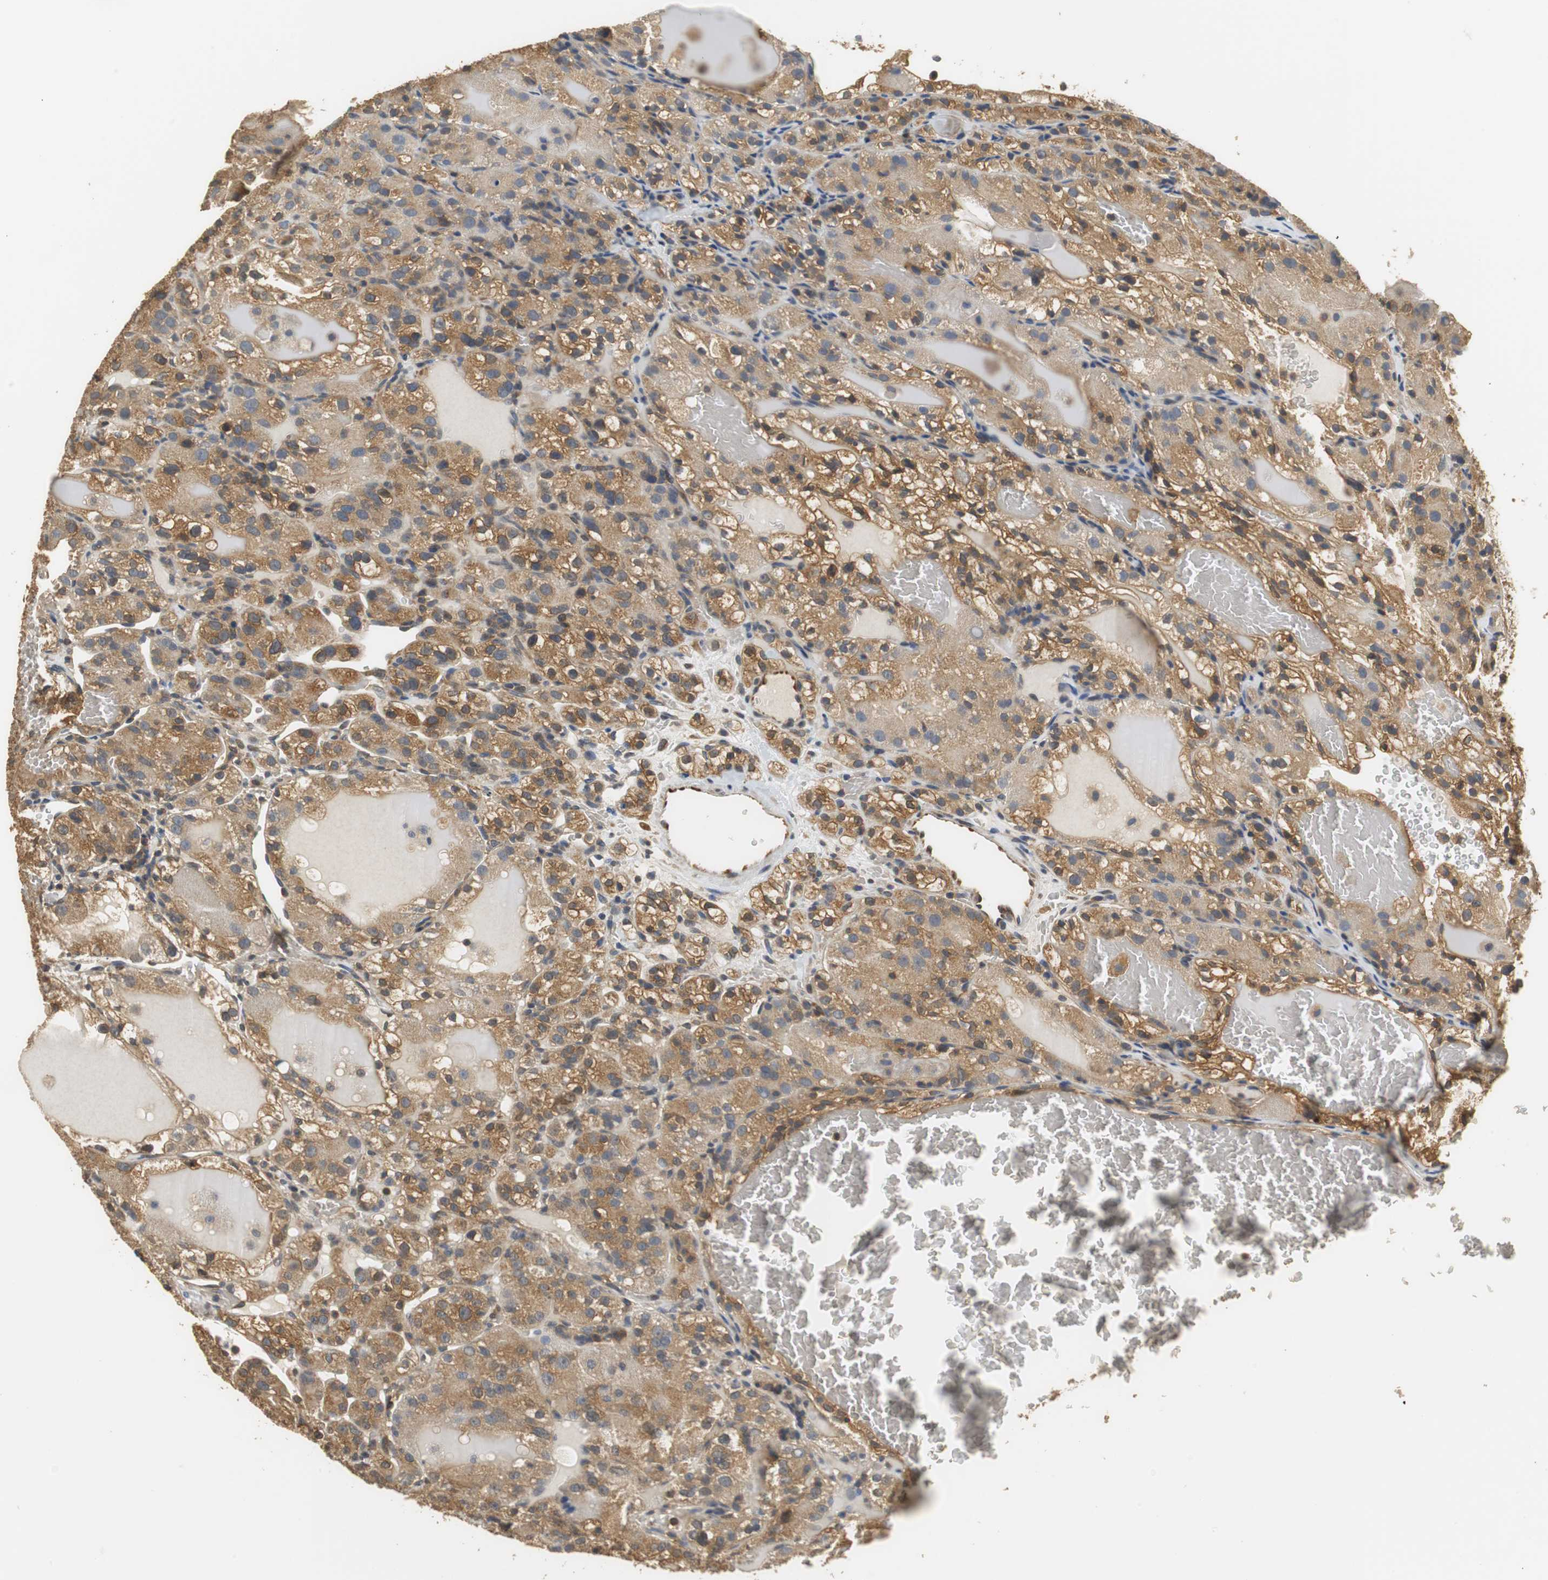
{"staining": {"intensity": "moderate", "quantity": ">75%", "location": "cytoplasmic/membranous,nuclear"}, "tissue": "renal cancer", "cell_type": "Tumor cells", "image_type": "cancer", "snomed": [{"axis": "morphology", "description": "Normal tissue, NOS"}, {"axis": "morphology", "description": "Adenocarcinoma, NOS"}, {"axis": "topography", "description": "Kidney"}], "caption": "Renal adenocarcinoma tissue displays moderate cytoplasmic/membranous and nuclear staining in approximately >75% of tumor cells, visualized by immunohistochemistry.", "gene": "UBQLN2", "patient": {"sex": "male", "age": 61}}